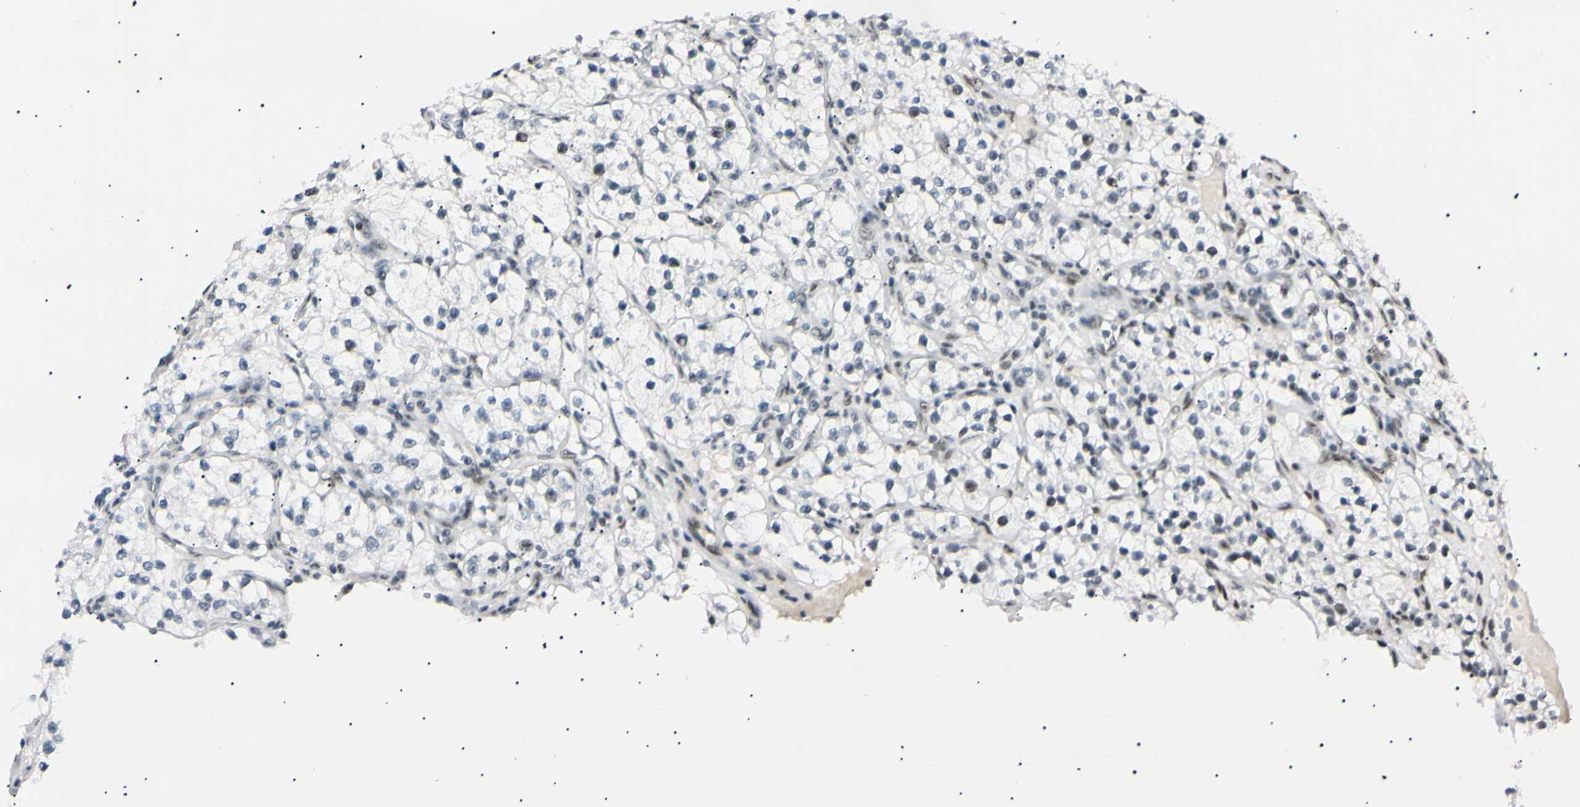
{"staining": {"intensity": "negative", "quantity": "none", "location": "none"}, "tissue": "renal cancer", "cell_type": "Tumor cells", "image_type": "cancer", "snomed": [{"axis": "morphology", "description": "Adenocarcinoma, NOS"}, {"axis": "topography", "description": "Kidney"}], "caption": "Tumor cells show no significant protein expression in renal cancer (adenocarcinoma).", "gene": "ZNF134", "patient": {"sex": "female", "age": 57}}